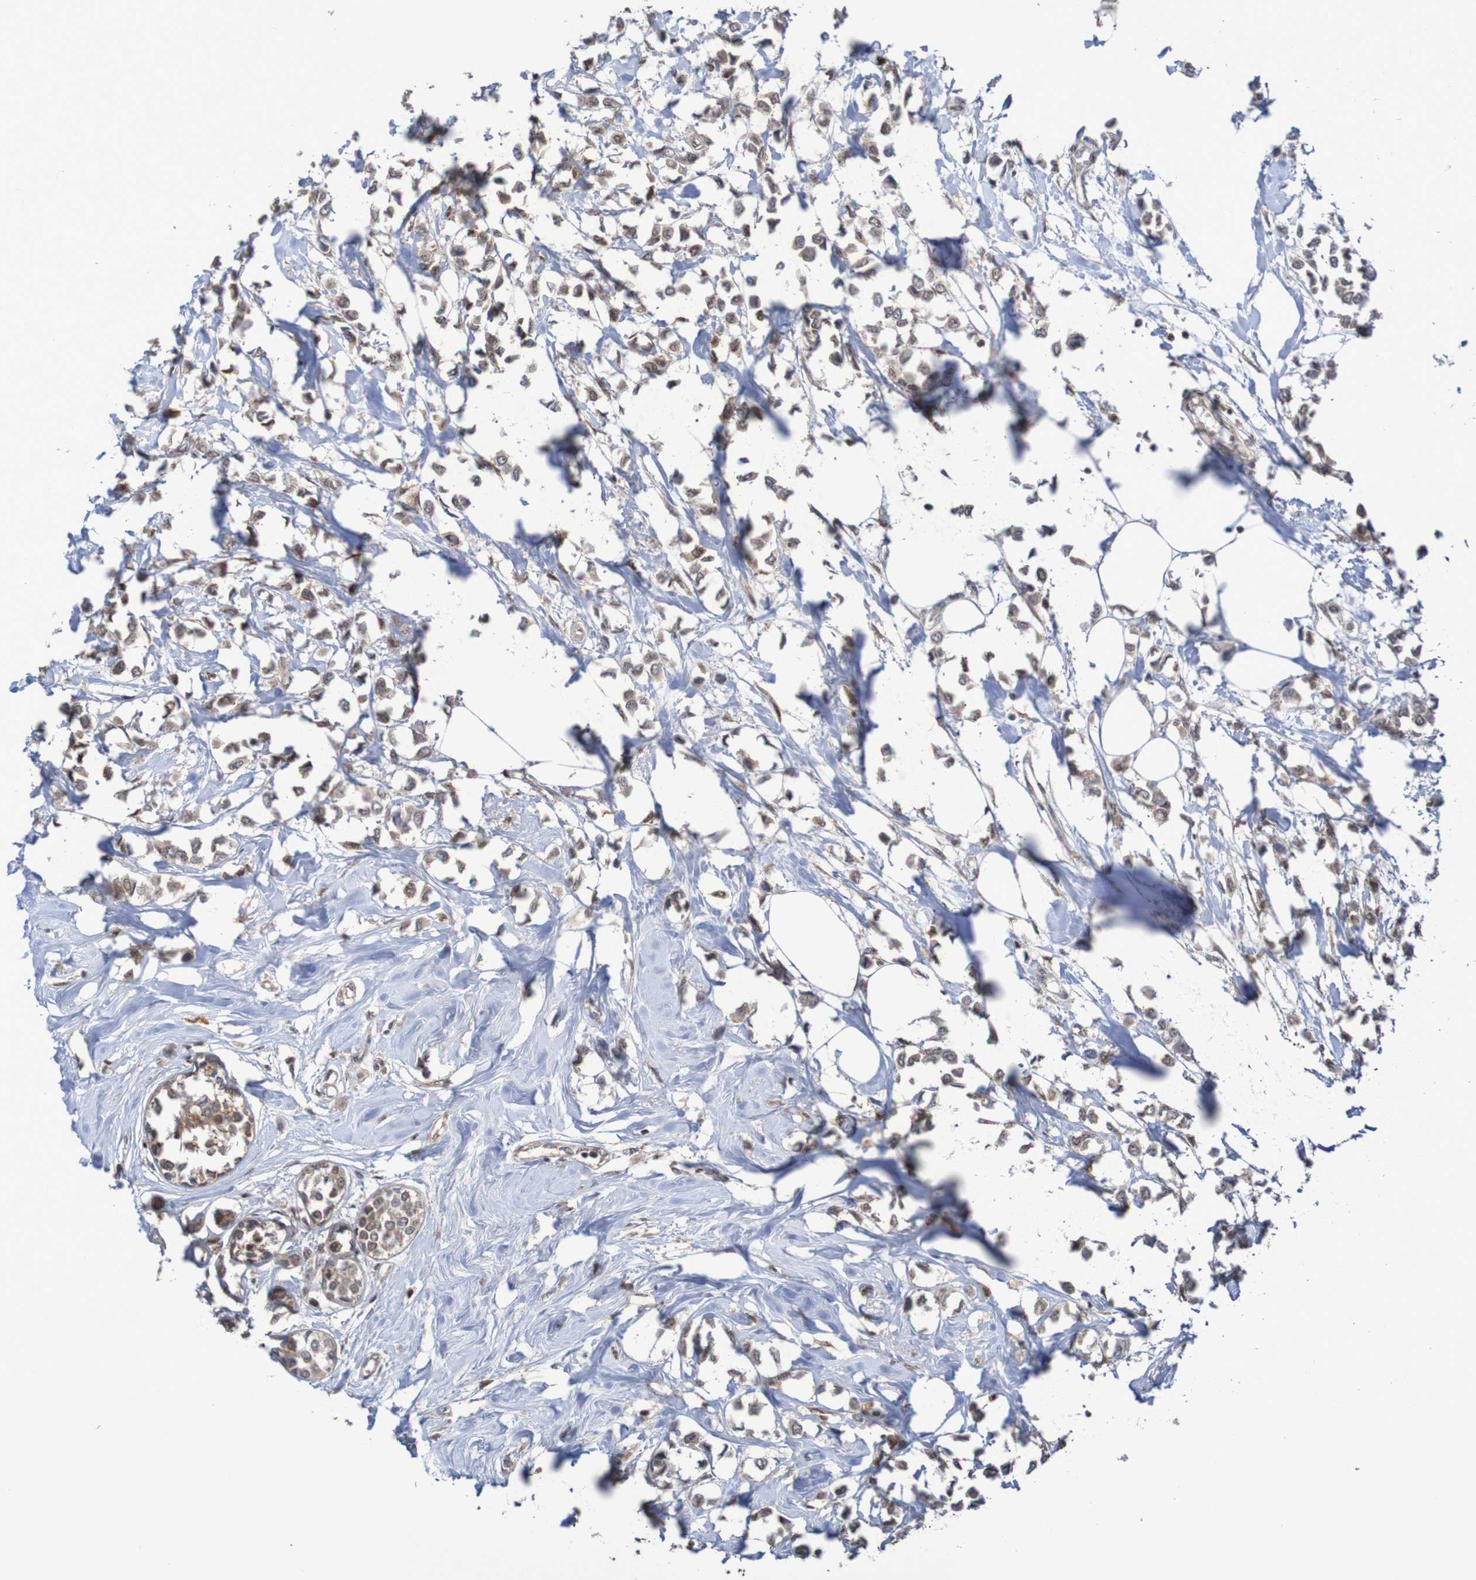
{"staining": {"intensity": "weak", "quantity": ">75%", "location": "cytoplasmic/membranous,nuclear"}, "tissue": "breast cancer", "cell_type": "Tumor cells", "image_type": "cancer", "snomed": [{"axis": "morphology", "description": "Lobular carcinoma"}, {"axis": "topography", "description": "Breast"}], "caption": "Weak cytoplasmic/membranous and nuclear positivity for a protein is present in approximately >75% of tumor cells of breast lobular carcinoma using immunohistochemistry.", "gene": "ITLN1", "patient": {"sex": "female", "age": 51}}